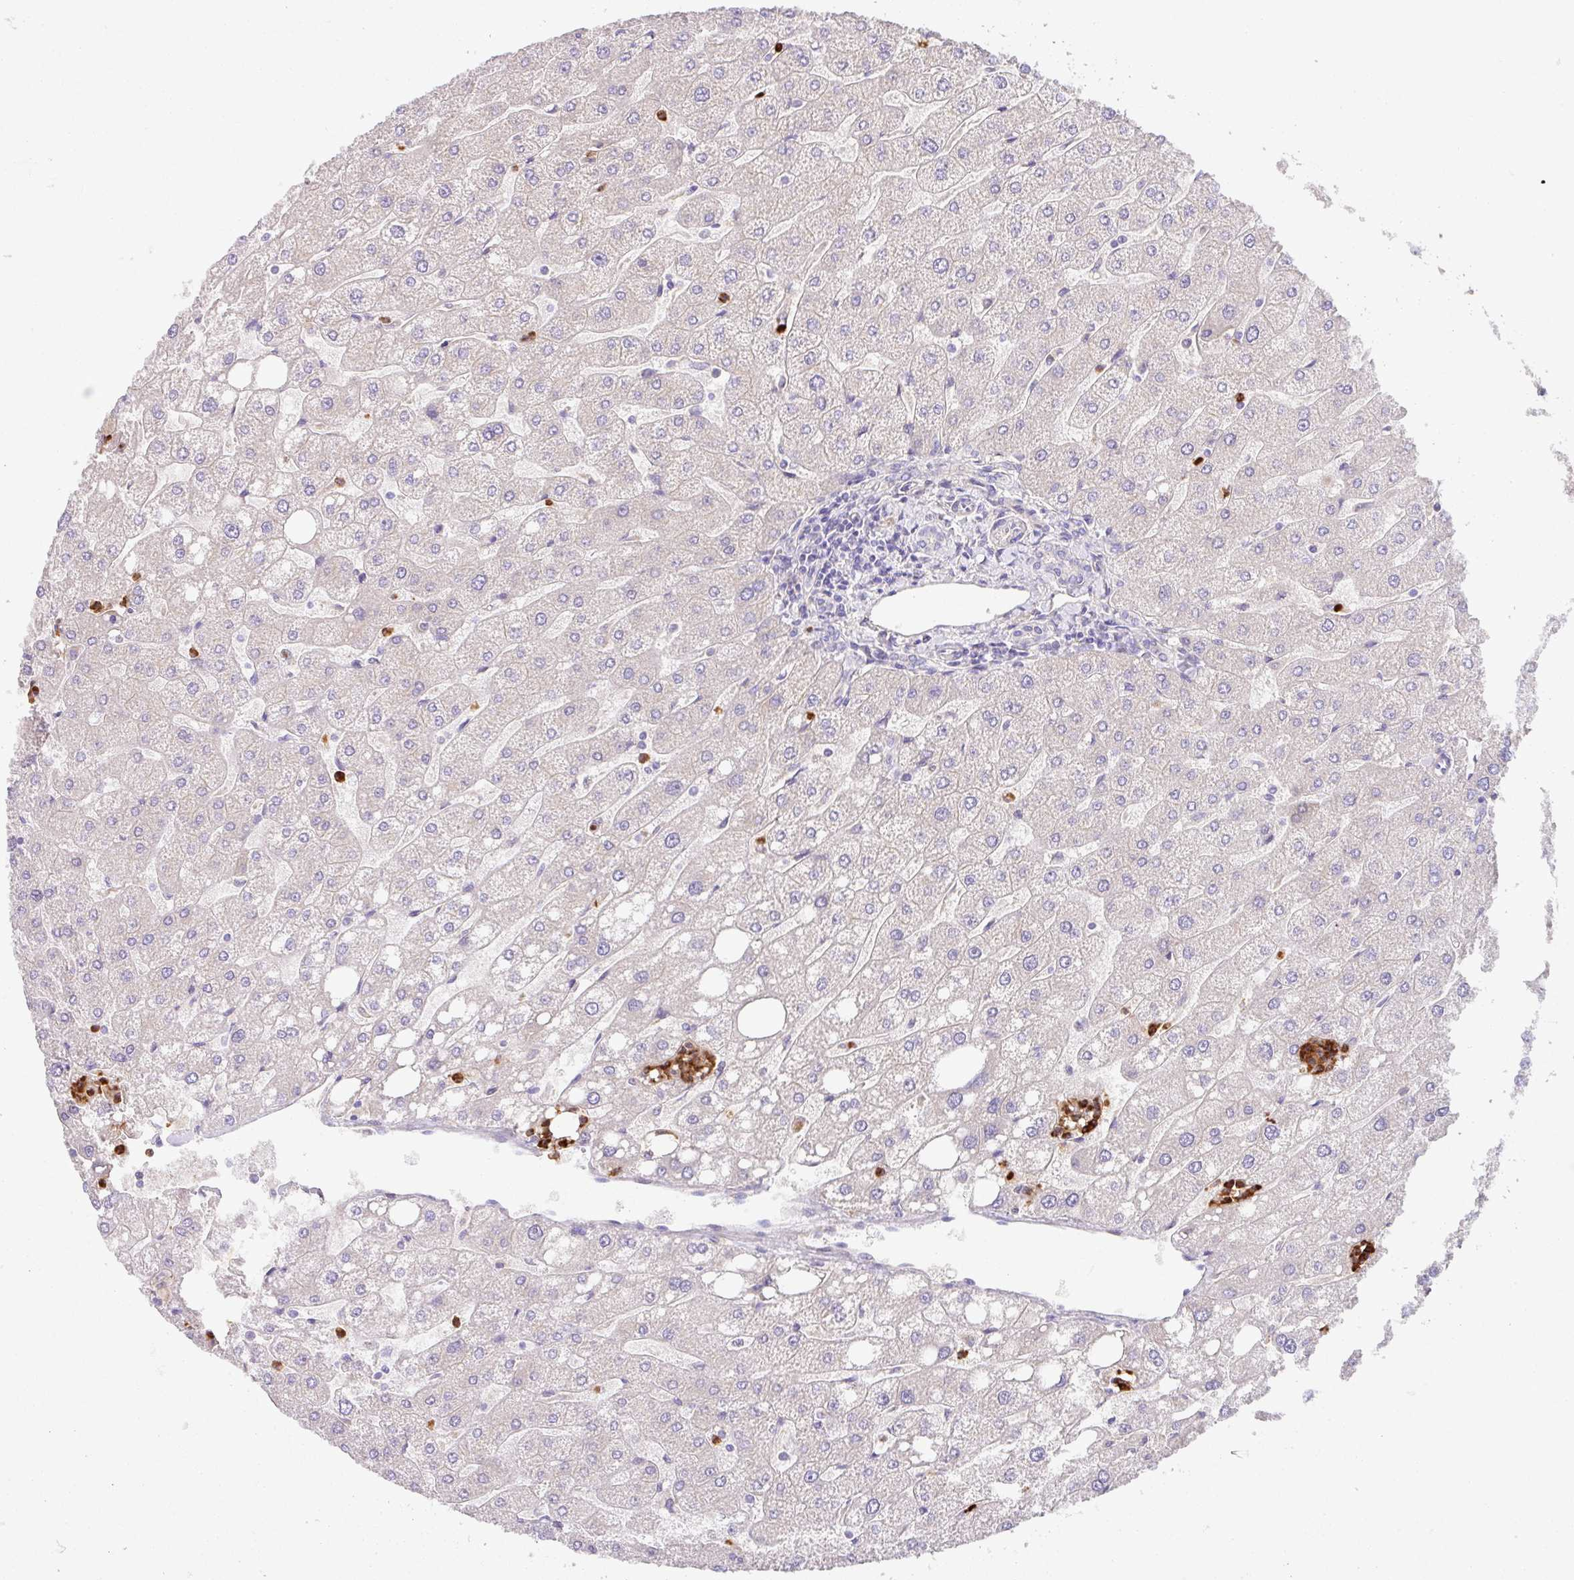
{"staining": {"intensity": "negative", "quantity": "none", "location": "none"}, "tissue": "liver", "cell_type": "Cholangiocytes", "image_type": "normal", "snomed": [{"axis": "morphology", "description": "Normal tissue, NOS"}, {"axis": "topography", "description": "Liver"}], "caption": "DAB immunohistochemical staining of normal liver shows no significant staining in cholangiocytes.", "gene": "CRISP3", "patient": {"sex": "male", "age": 67}}